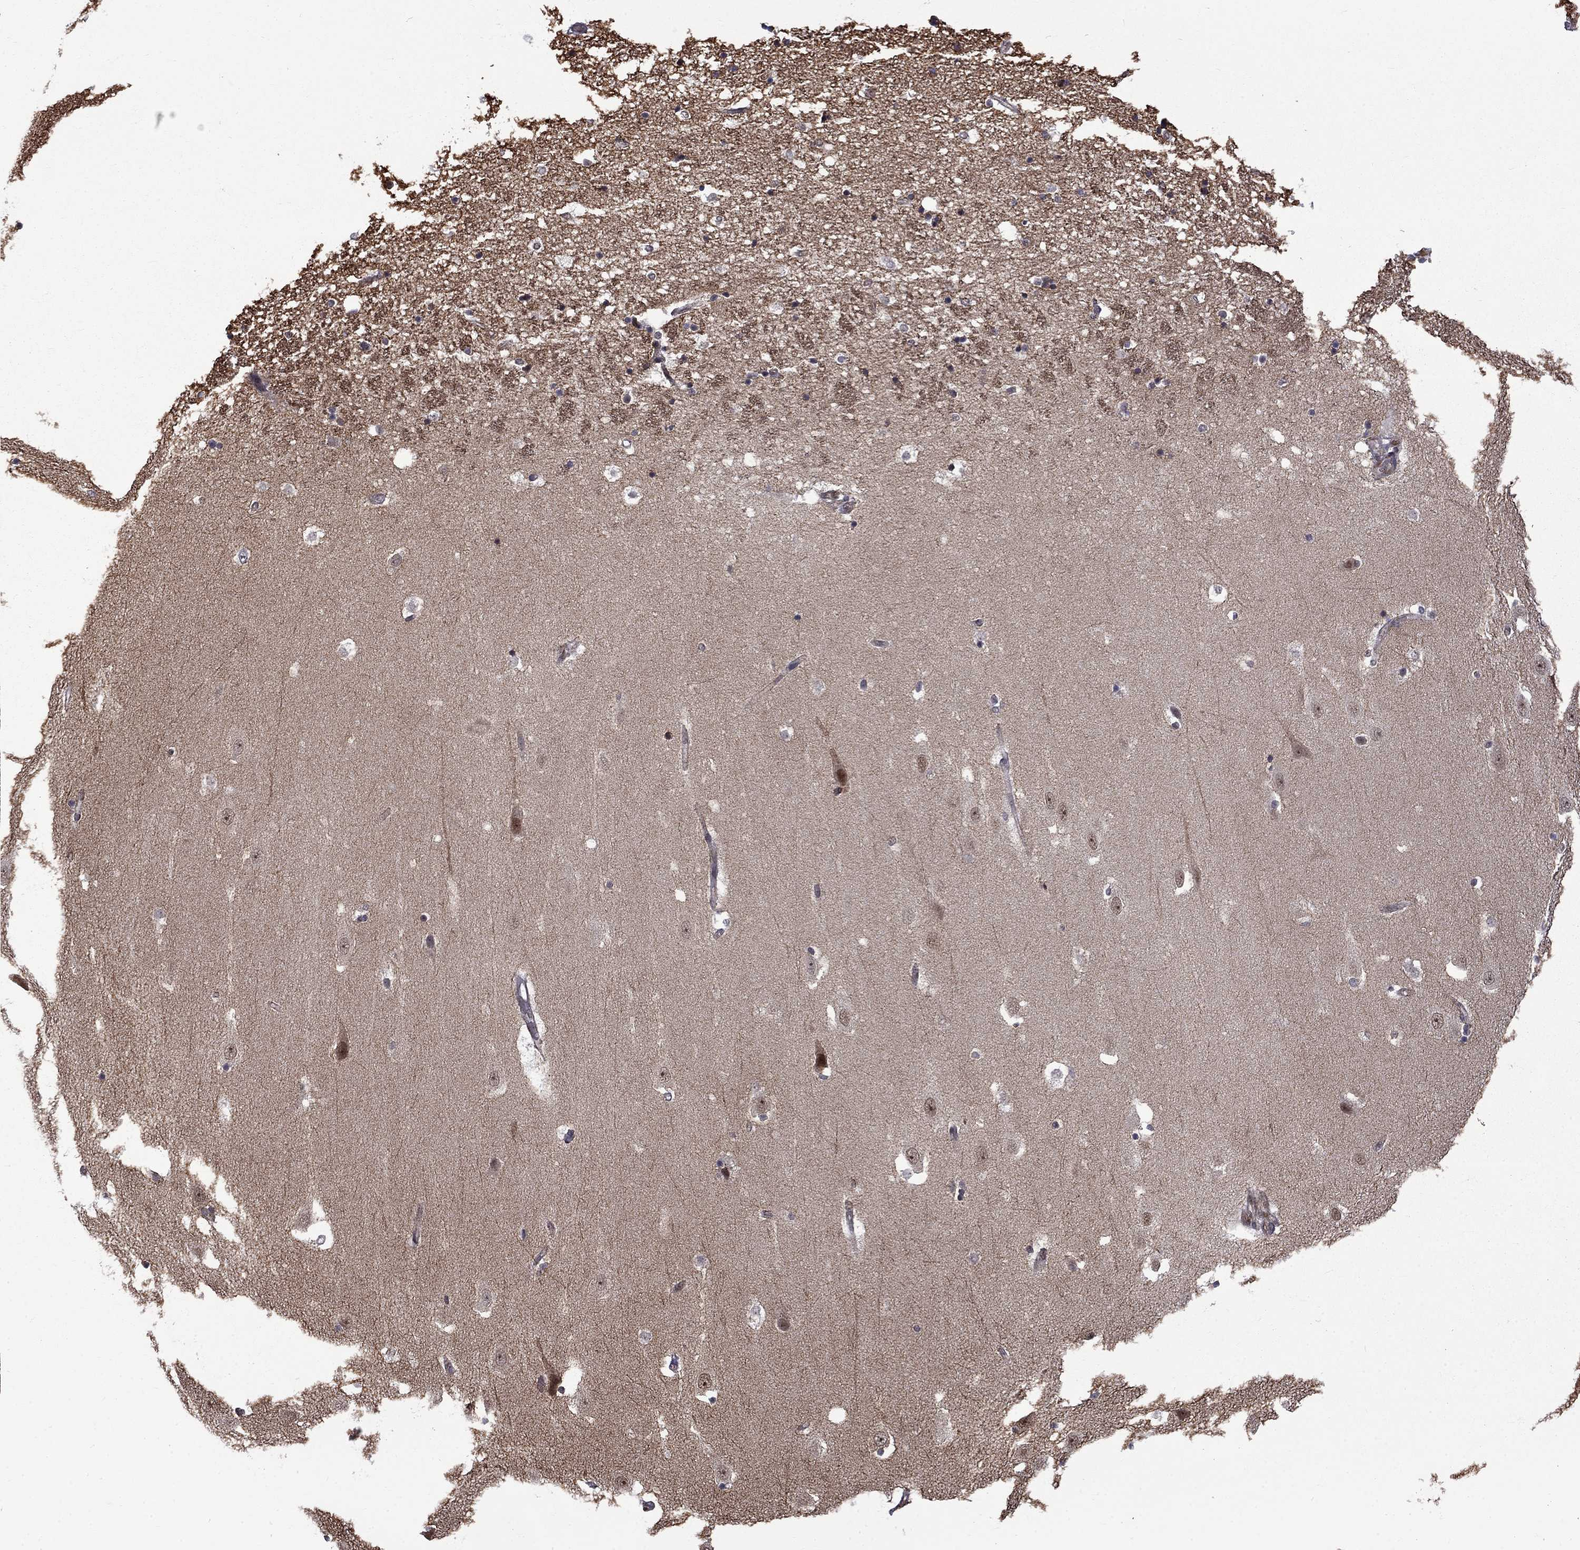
{"staining": {"intensity": "moderate", "quantity": "<25%", "location": "nuclear"}, "tissue": "hippocampus", "cell_type": "Glial cells", "image_type": "normal", "snomed": [{"axis": "morphology", "description": "Normal tissue, NOS"}, {"axis": "topography", "description": "Hippocampus"}], "caption": "An image of human hippocampus stained for a protein demonstrates moderate nuclear brown staining in glial cells. The protein of interest is shown in brown color, while the nuclei are stained blue.", "gene": "KPNA3", "patient": {"sex": "male", "age": 49}}